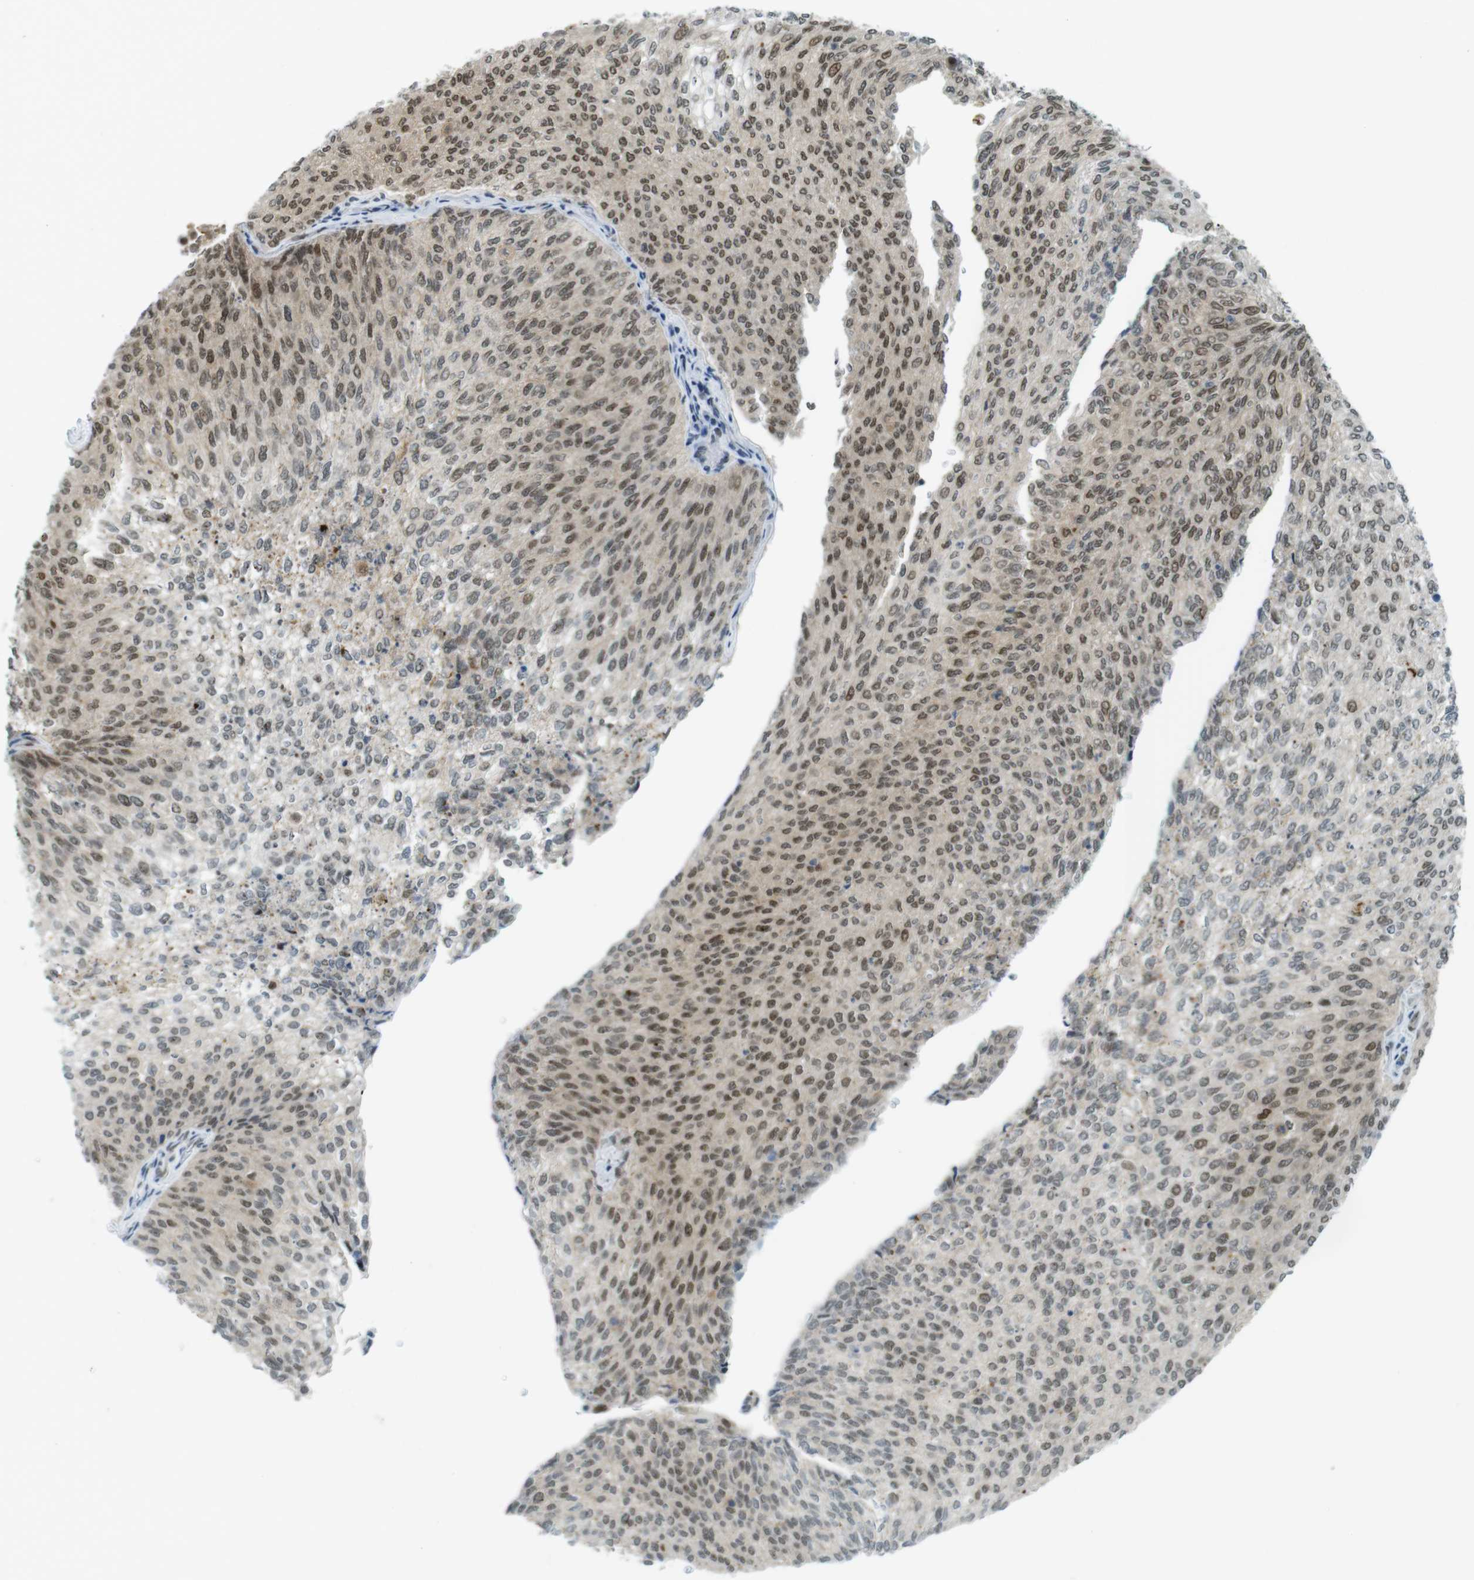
{"staining": {"intensity": "moderate", "quantity": ">75%", "location": "cytoplasmic/membranous,nuclear"}, "tissue": "urothelial cancer", "cell_type": "Tumor cells", "image_type": "cancer", "snomed": [{"axis": "morphology", "description": "Urothelial carcinoma, Low grade"}, {"axis": "topography", "description": "Urinary bladder"}], "caption": "Protein staining of urothelial cancer tissue displays moderate cytoplasmic/membranous and nuclear staining in about >75% of tumor cells. The staining is performed using DAB (3,3'-diaminobenzidine) brown chromogen to label protein expression. The nuclei are counter-stained blue using hematoxylin.", "gene": "UBB", "patient": {"sex": "female", "age": 79}}